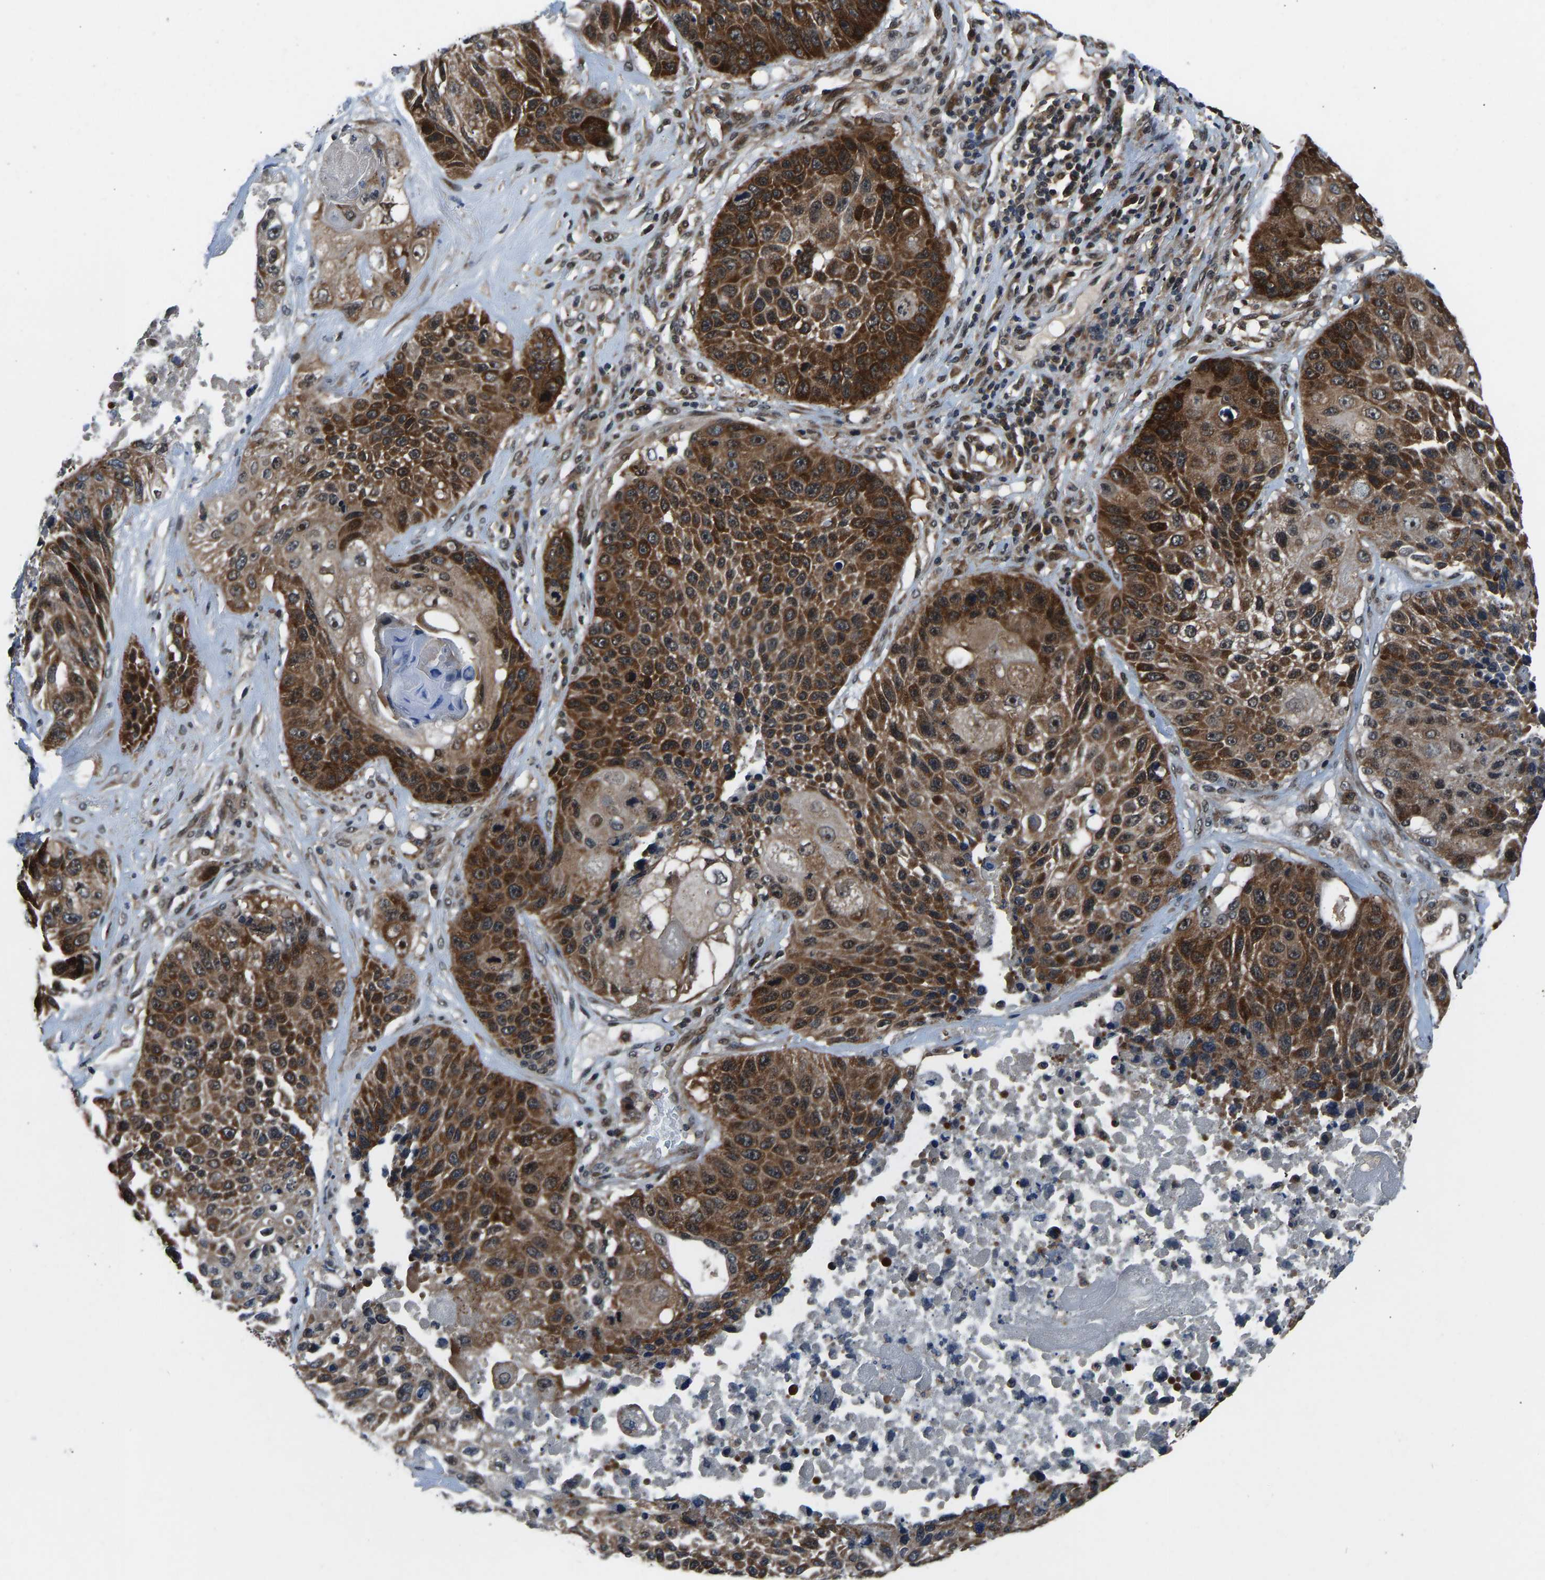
{"staining": {"intensity": "moderate", "quantity": ">75%", "location": "cytoplasmic/membranous"}, "tissue": "lung cancer", "cell_type": "Tumor cells", "image_type": "cancer", "snomed": [{"axis": "morphology", "description": "Squamous cell carcinoma, NOS"}, {"axis": "topography", "description": "Lung"}], "caption": "Immunohistochemical staining of lung cancer shows medium levels of moderate cytoplasmic/membranous protein positivity in approximately >75% of tumor cells.", "gene": "RLIM", "patient": {"sex": "male", "age": 61}}